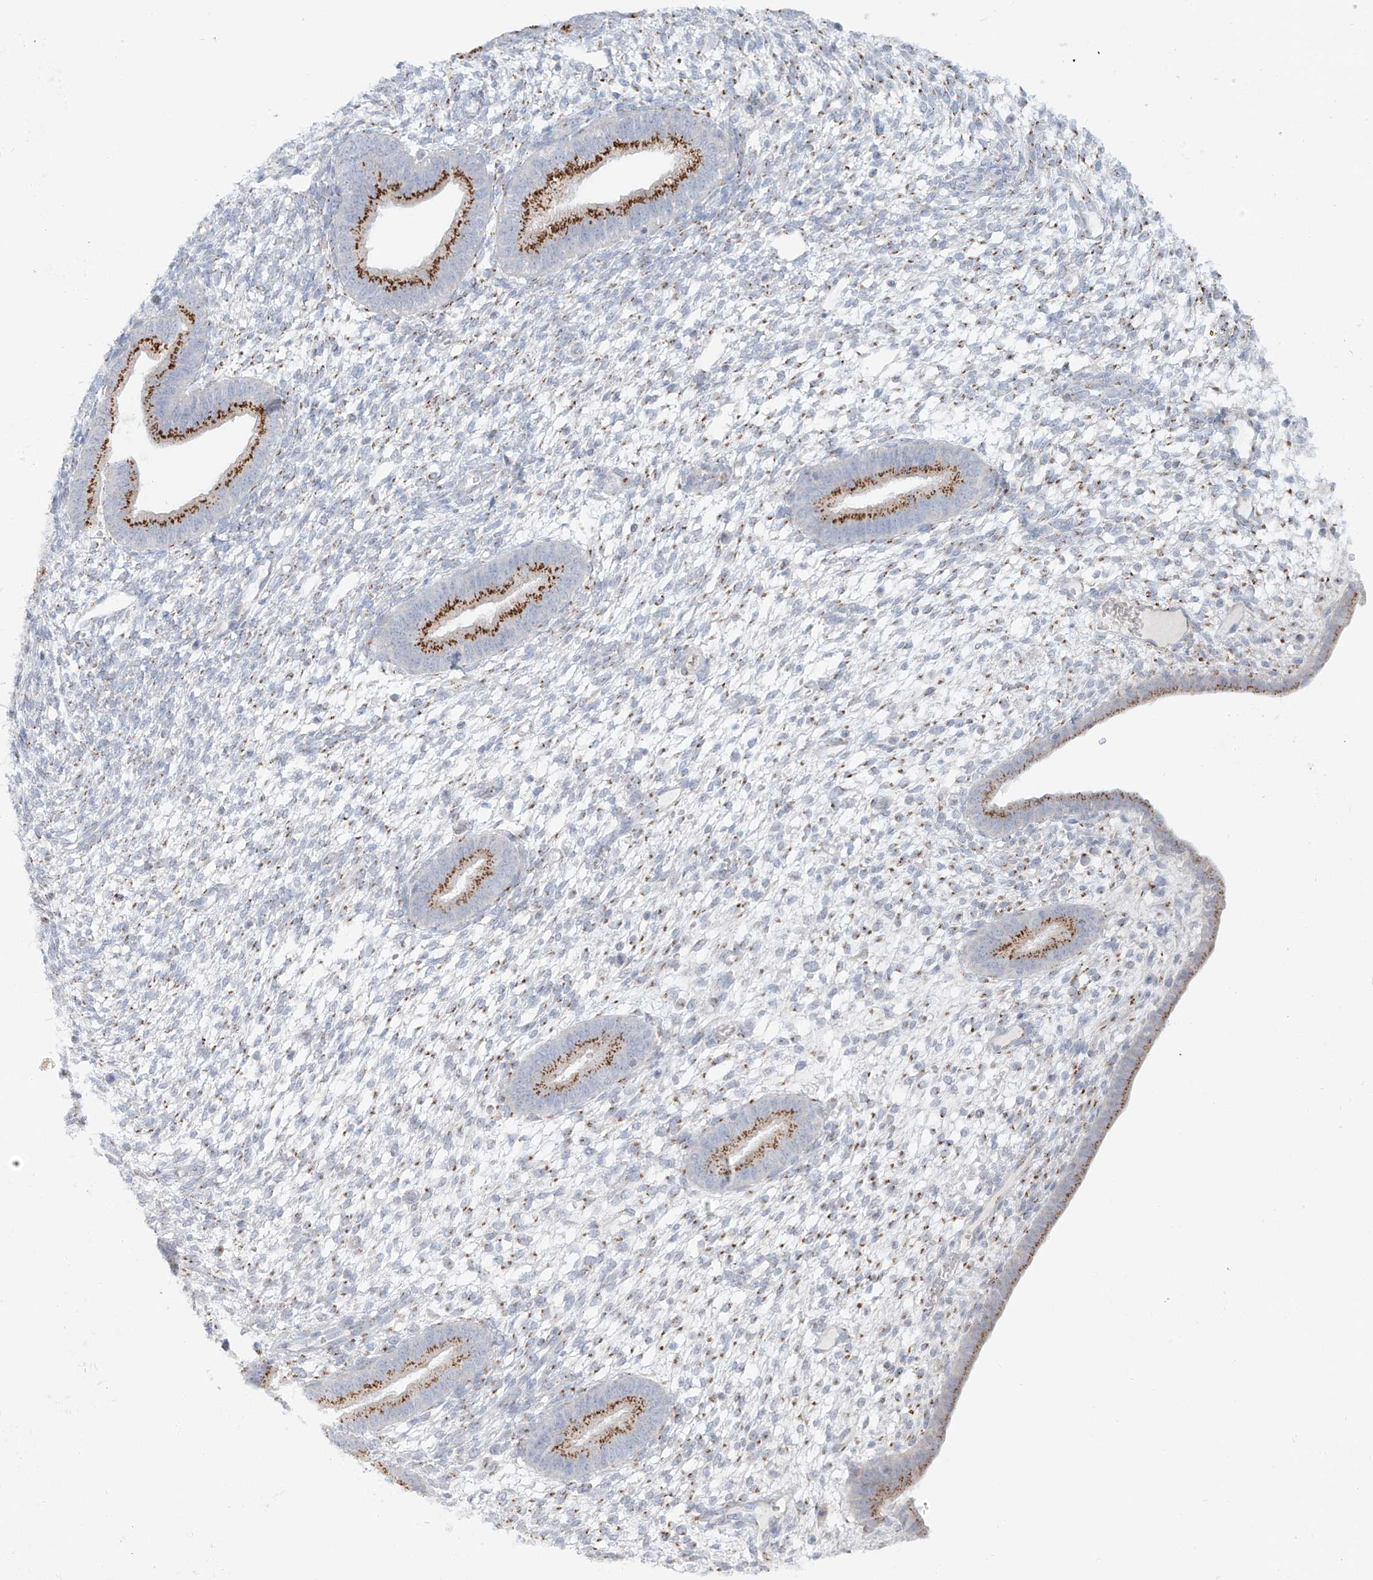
{"staining": {"intensity": "moderate", "quantity": "<25%", "location": "cytoplasmic/membranous"}, "tissue": "endometrium", "cell_type": "Cells in endometrial stroma", "image_type": "normal", "snomed": [{"axis": "morphology", "description": "Normal tissue, NOS"}, {"axis": "topography", "description": "Endometrium"}], "caption": "Immunohistochemistry (IHC) (DAB) staining of normal human endometrium exhibits moderate cytoplasmic/membranous protein expression in about <25% of cells in endometrial stroma. Immunohistochemistry (IHC) stains the protein in brown and the nuclei are stained blue.", "gene": "BSDC1", "patient": {"sex": "female", "age": 46}}